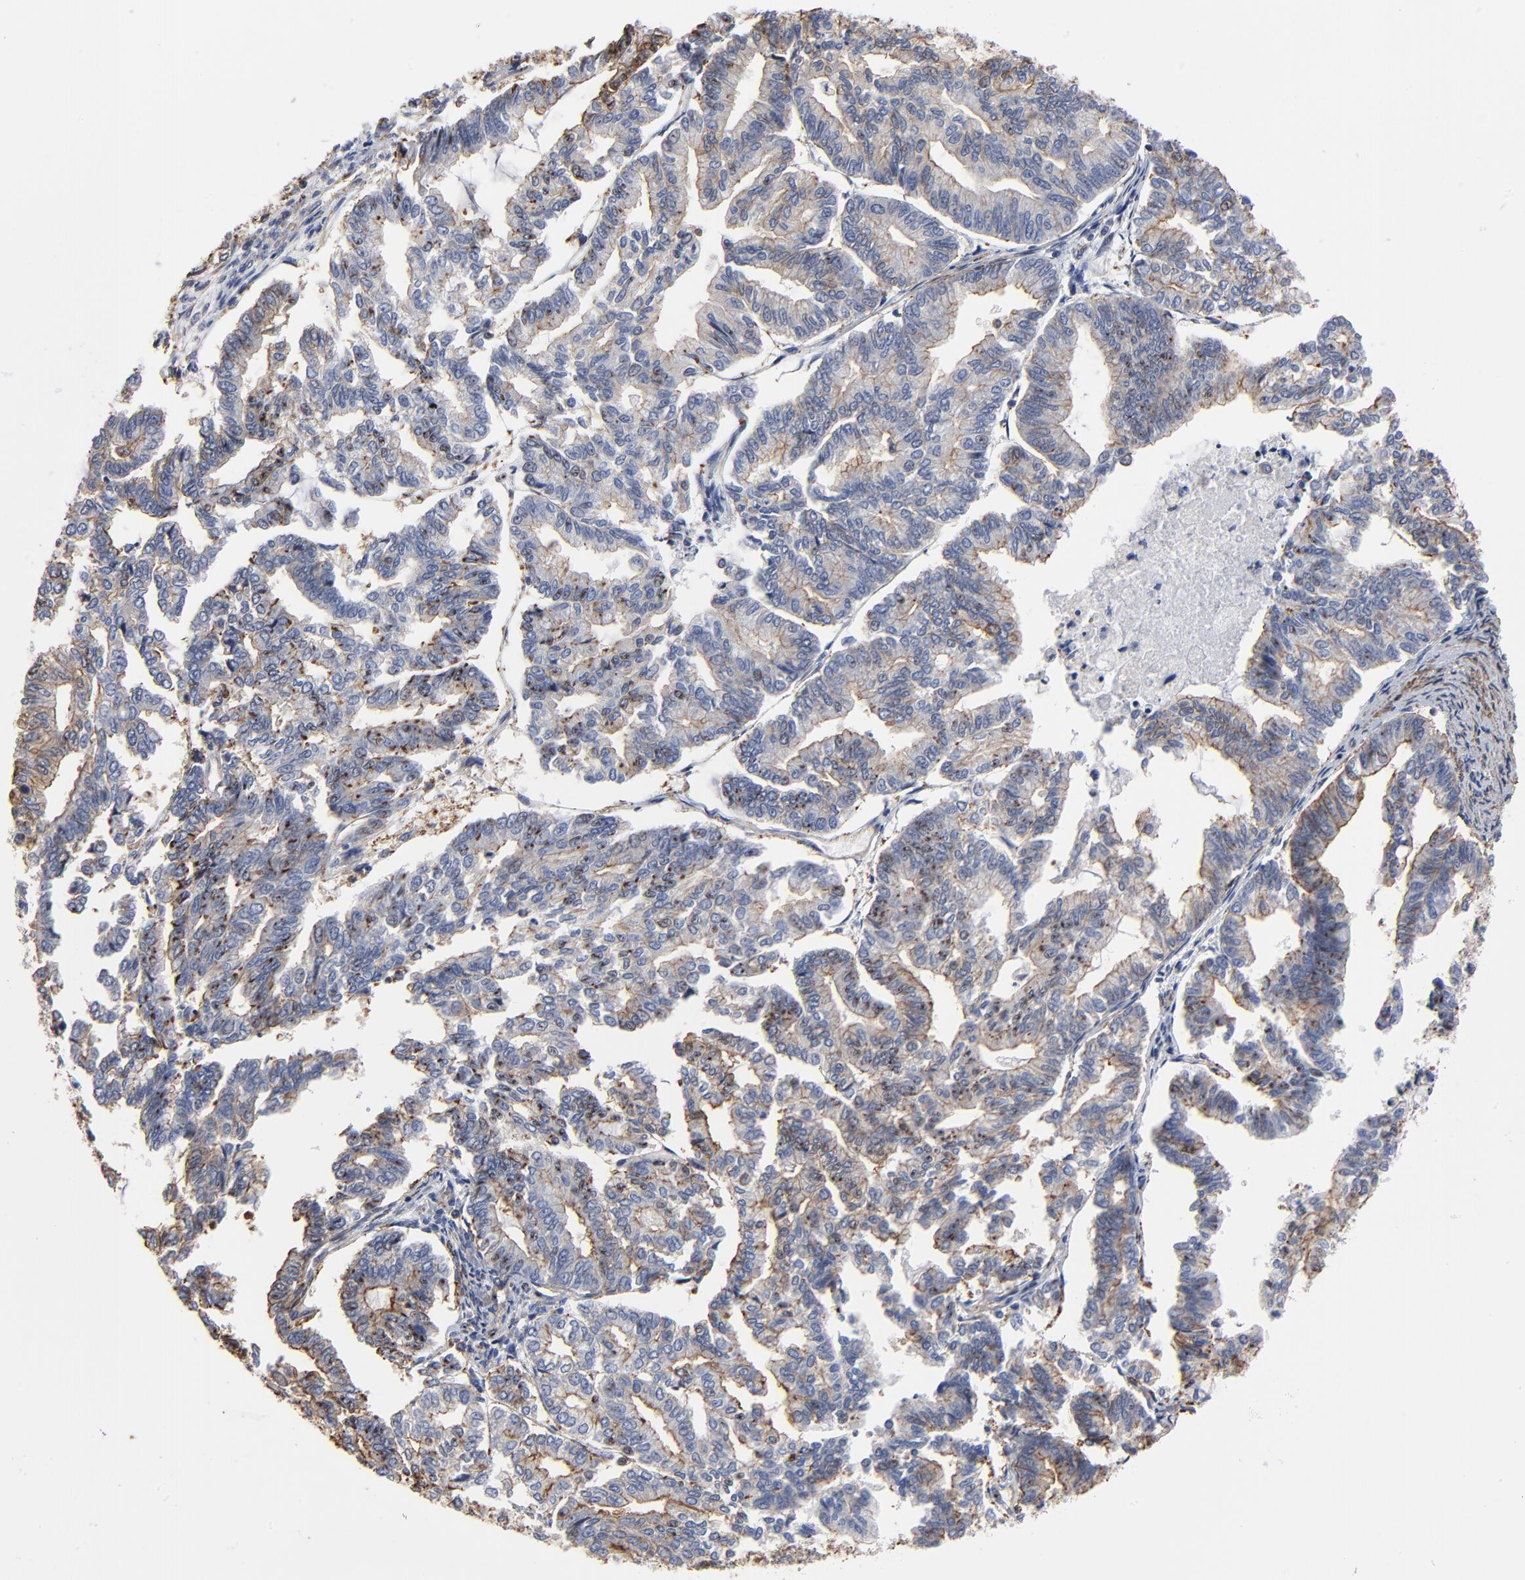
{"staining": {"intensity": "moderate", "quantity": "25%-75%", "location": "cytoplasmic/membranous"}, "tissue": "endometrial cancer", "cell_type": "Tumor cells", "image_type": "cancer", "snomed": [{"axis": "morphology", "description": "Adenocarcinoma, NOS"}, {"axis": "topography", "description": "Endometrium"}], "caption": "A micrograph of endometrial adenocarcinoma stained for a protein reveals moderate cytoplasmic/membranous brown staining in tumor cells. (DAB = brown stain, brightfield microscopy at high magnification).", "gene": "ACTA2", "patient": {"sex": "female", "age": 79}}